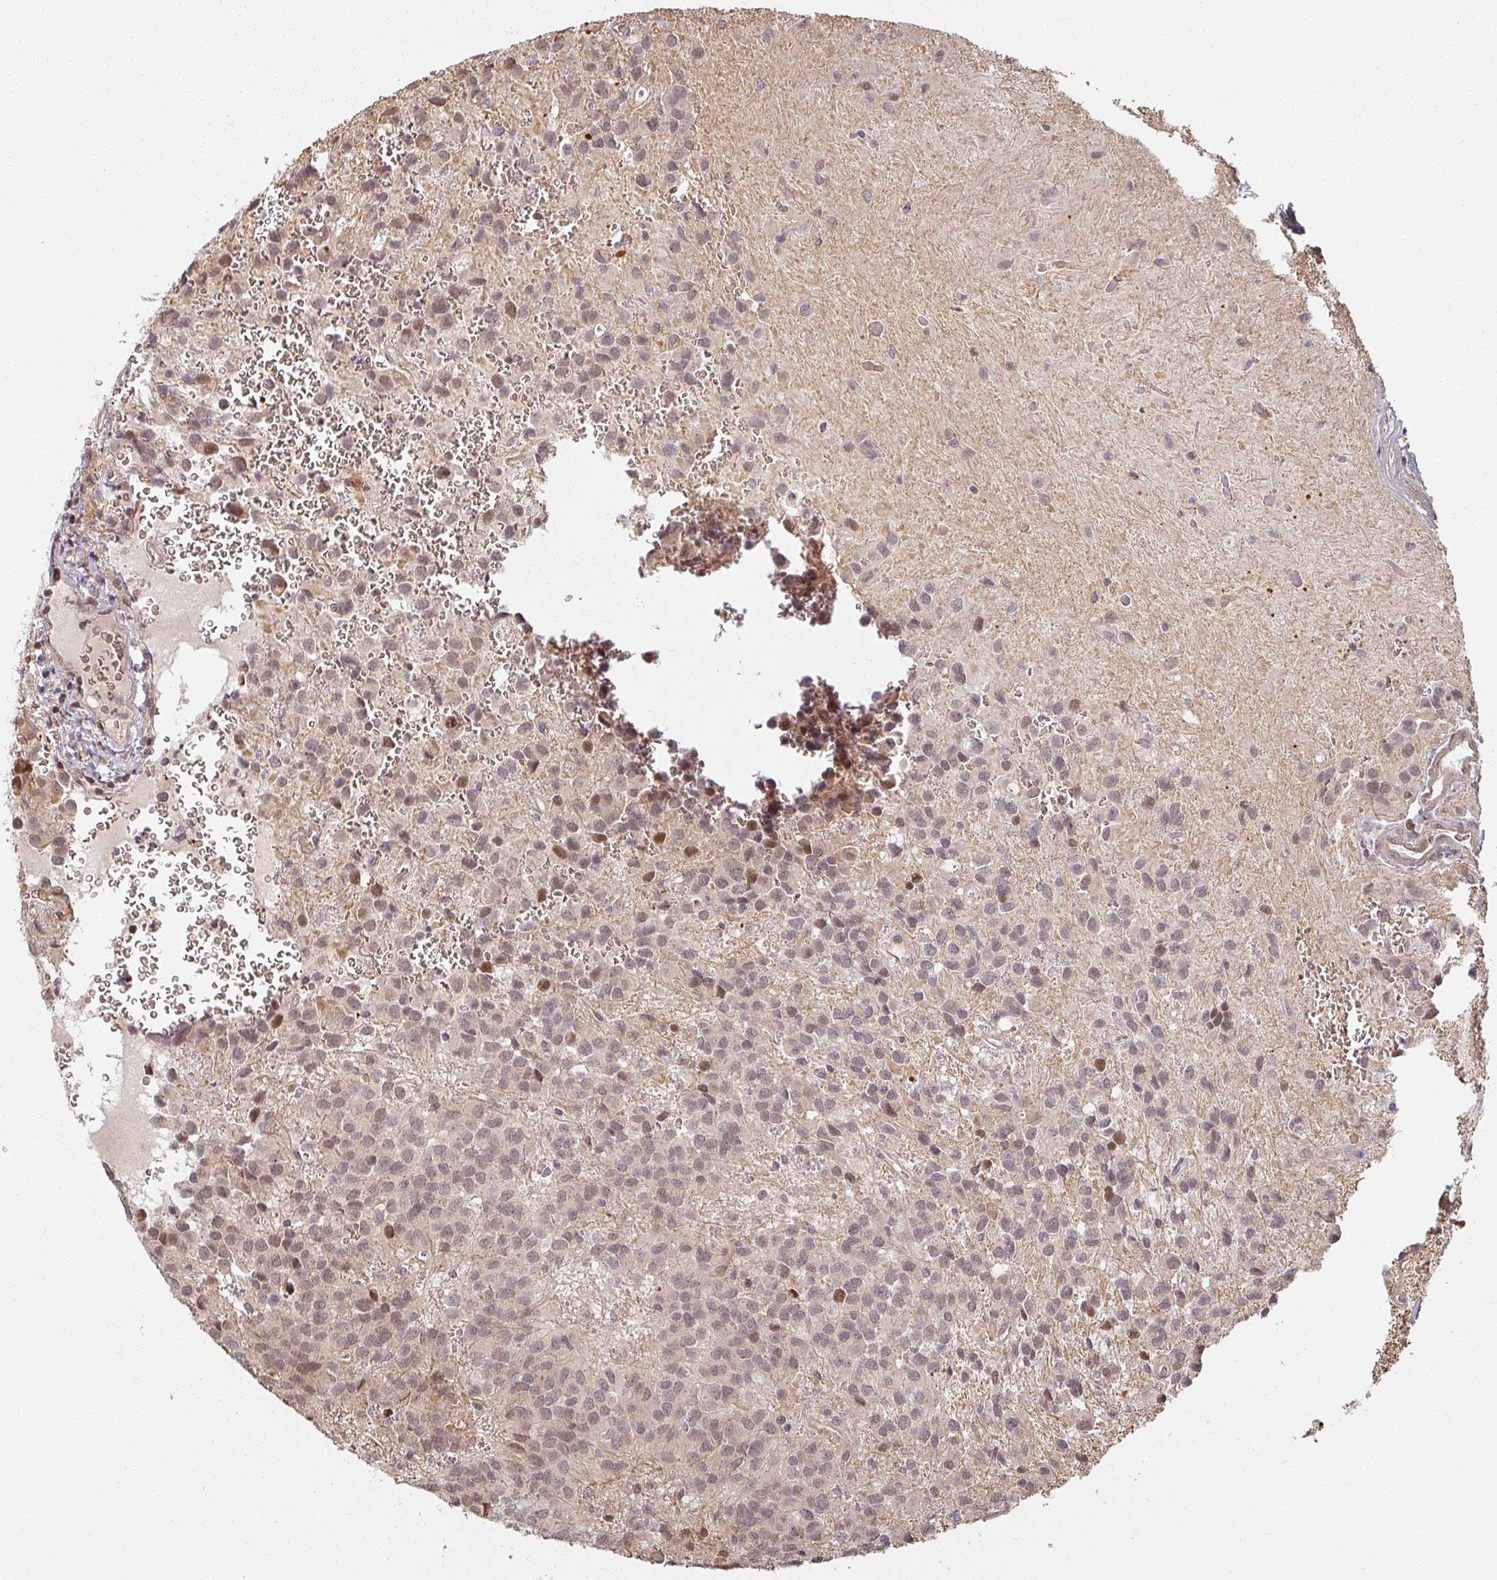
{"staining": {"intensity": "weak", "quantity": ">75%", "location": "nuclear"}, "tissue": "glioma", "cell_type": "Tumor cells", "image_type": "cancer", "snomed": [{"axis": "morphology", "description": "Glioma, malignant, Low grade"}, {"axis": "topography", "description": "Brain"}], "caption": "This is an image of IHC staining of malignant glioma (low-grade), which shows weak expression in the nuclear of tumor cells.", "gene": "MED19", "patient": {"sex": "male", "age": 56}}